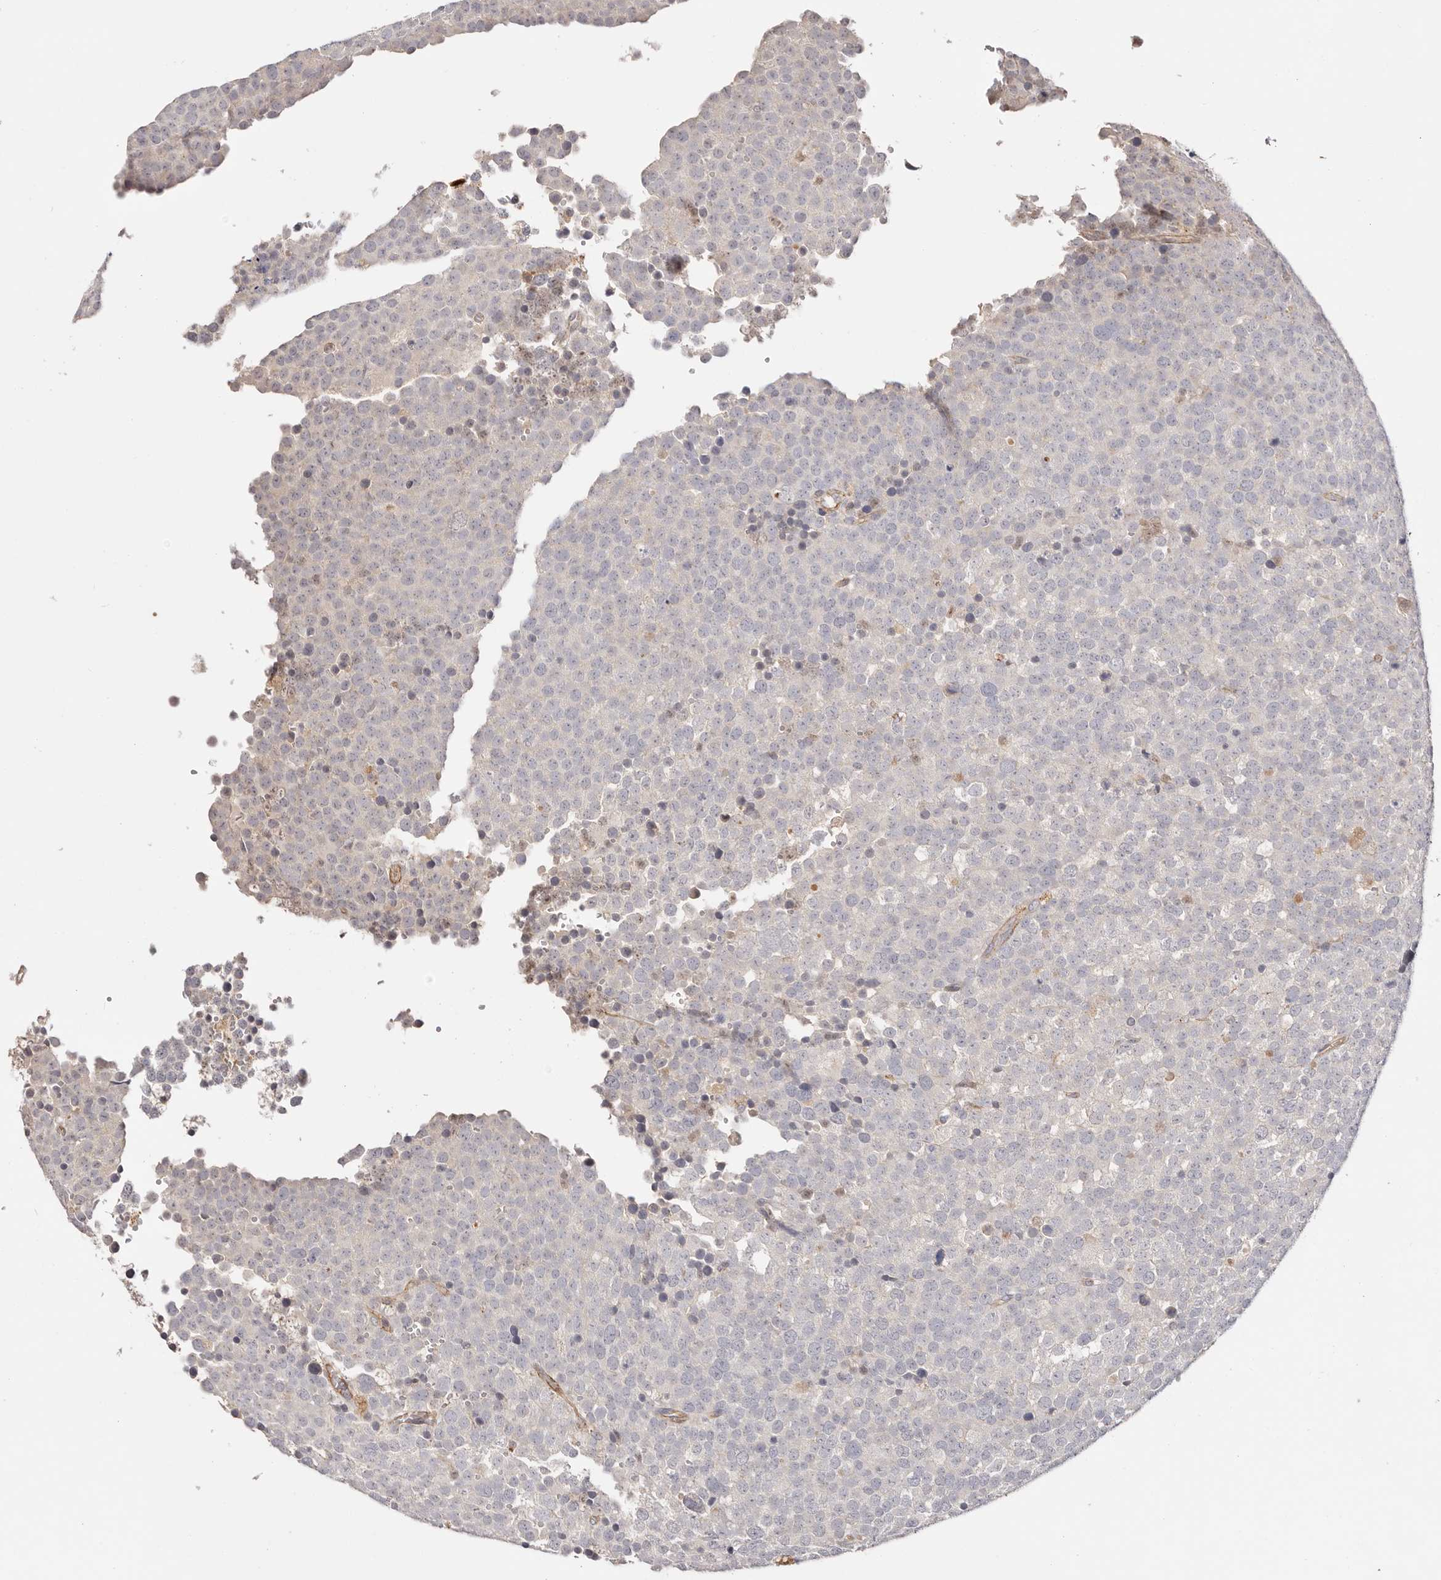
{"staining": {"intensity": "negative", "quantity": "none", "location": "none"}, "tissue": "testis cancer", "cell_type": "Tumor cells", "image_type": "cancer", "snomed": [{"axis": "morphology", "description": "Seminoma, NOS"}, {"axis": "topography", "description": "Testis"}], "caption": "Immunohistochemistry (IHC) micrograph of testis cancer stained for a protein (brown), which displays no staining in tumor cells.", "gene": "SLC35B2", "patient": {"sex": "male", "age": 71}}